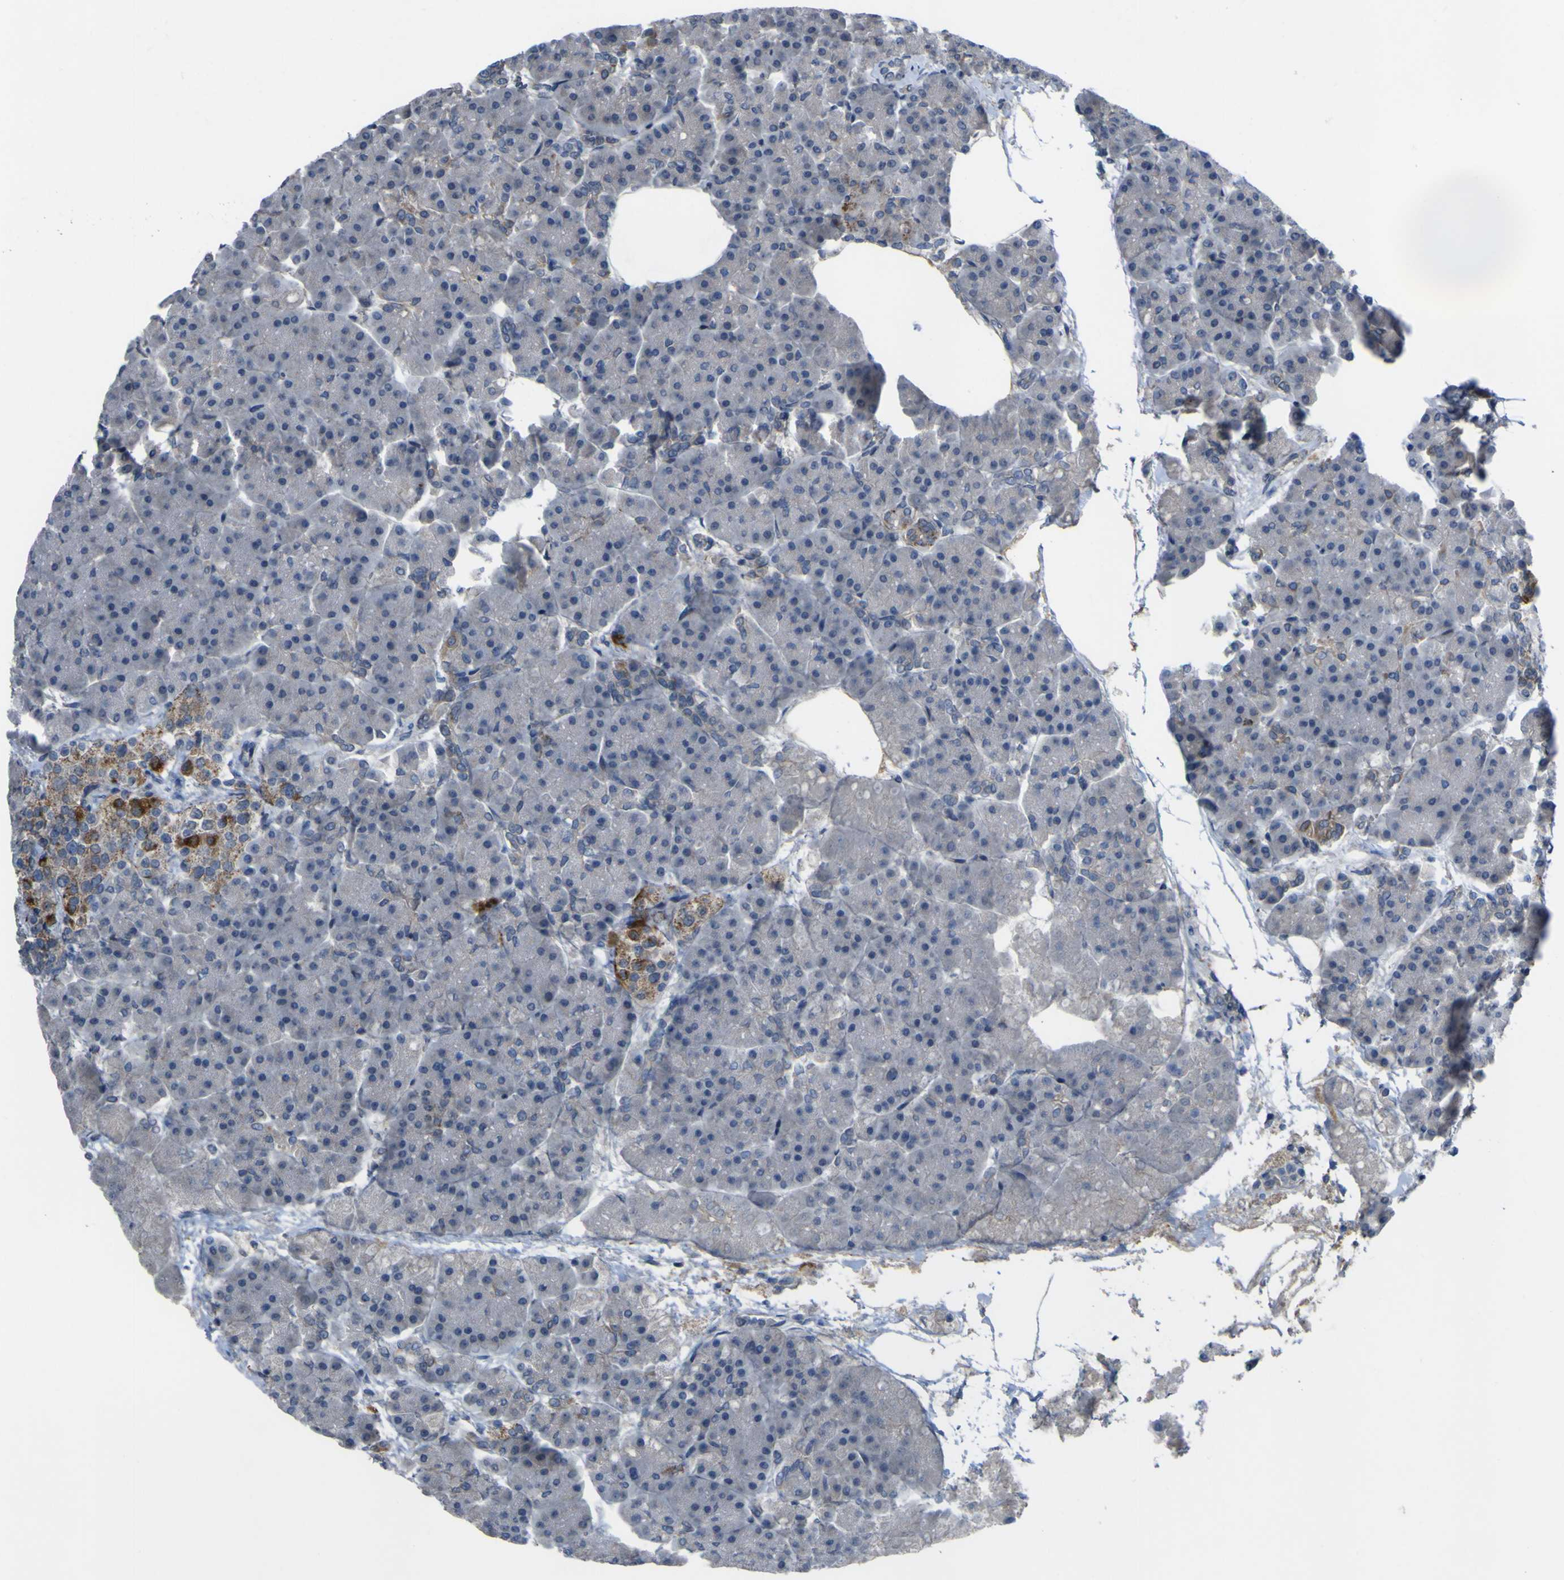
{"staining": {"intensity": "negative", "quantity": "none", "location": "none"}, "tissue": "pancreas", "cell_type": "Exocrine glandular cells", "image_type": "normal", "snomed": [{"axis": "morphology", "description": "Normal tissue, NOS"}, {"axis": "topography", "description": "Pancreas"}], "caption": "The micrograph exhibits no staining of exocrine glandular cells in unremarkable pancreas.", "gene": "GPLD1", "patient": {"sex": "female", "age": 70}}